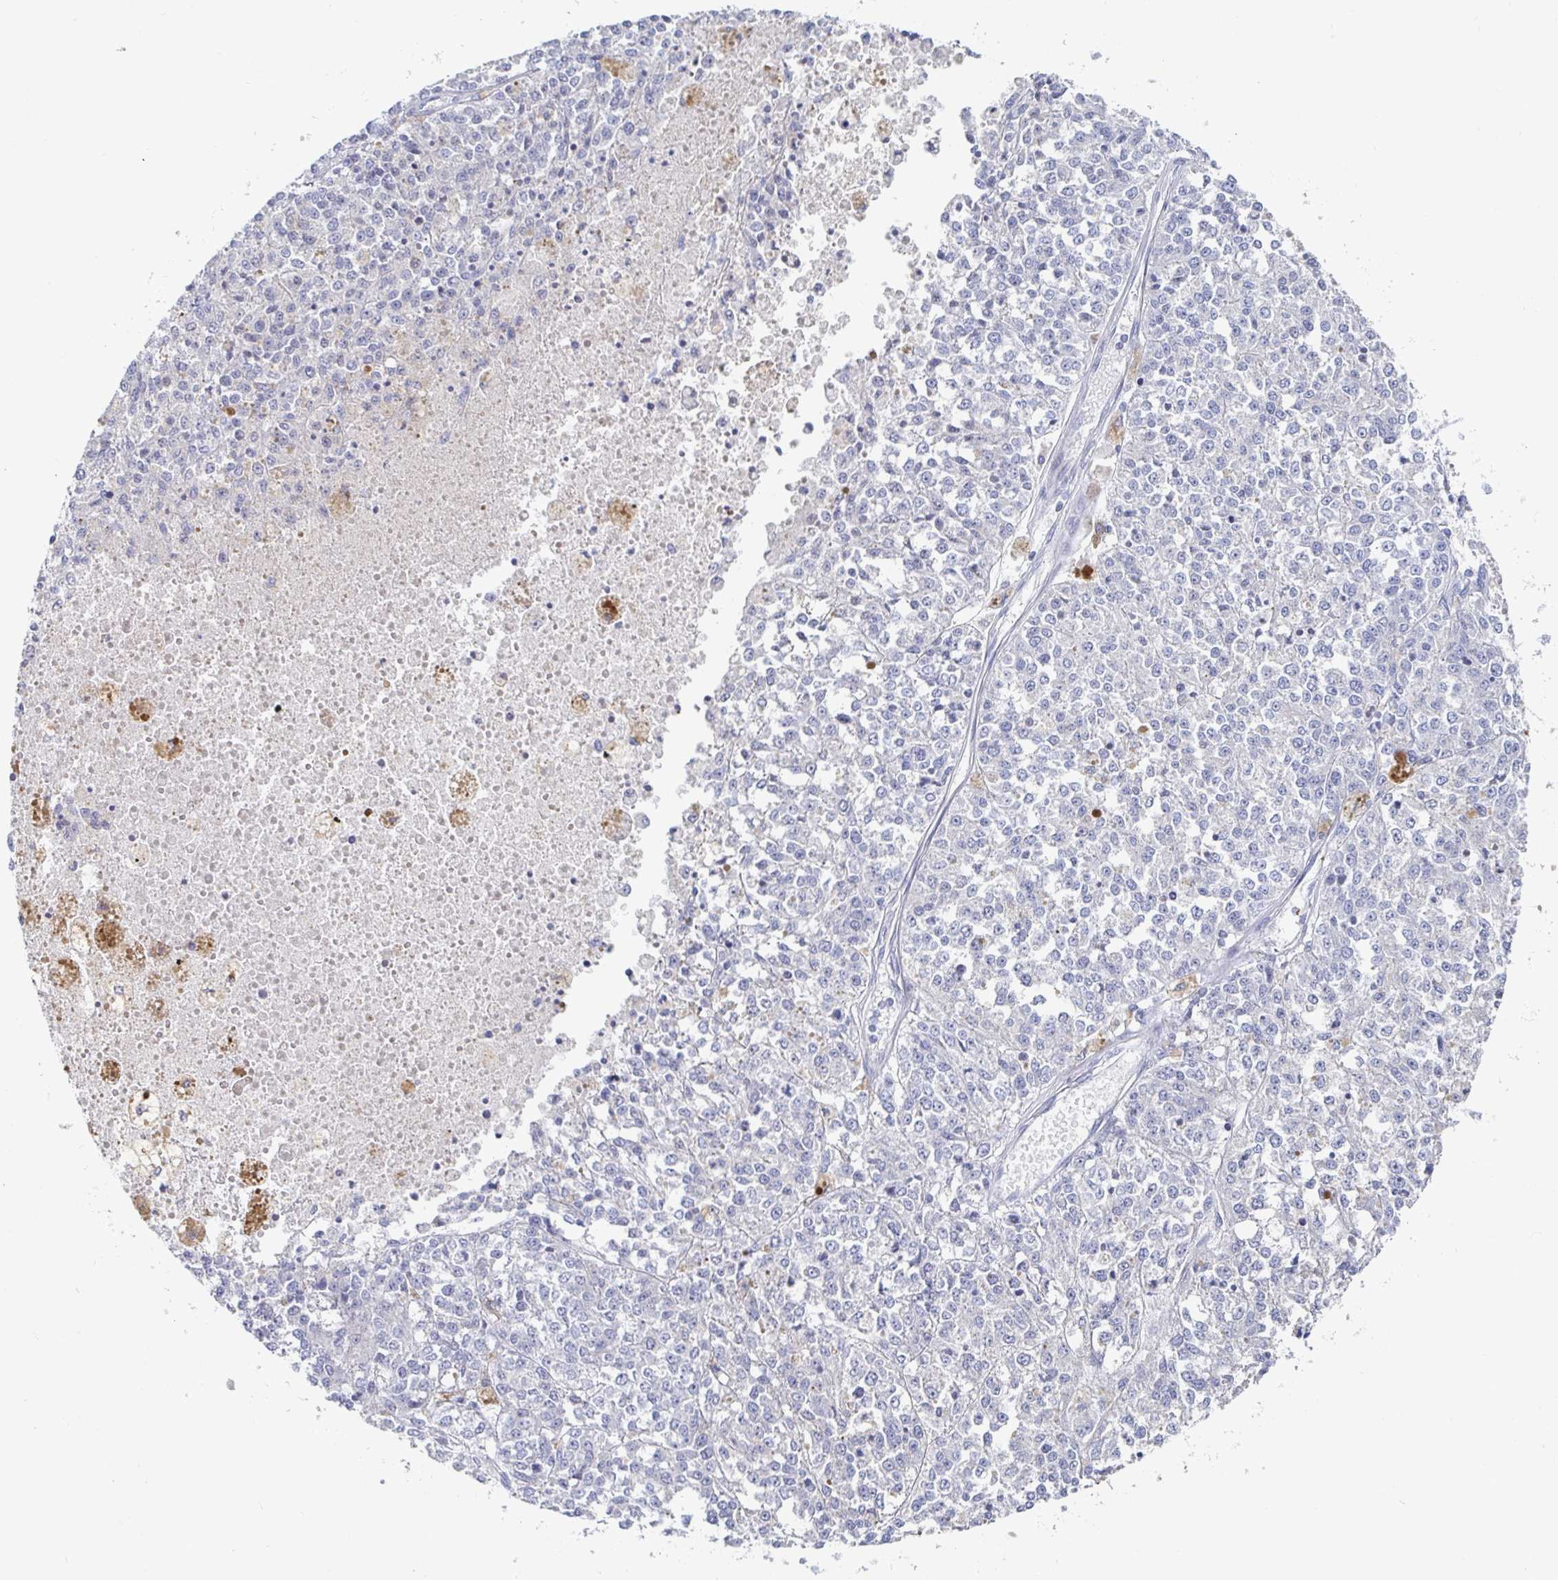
{"staining": {"intensity": "negative", "quantity": "none", "location": "none"}, "tissue": "melanoma", "cell_type": "Tumor cells", "image_type": "cancer", "snomed": [{"axis": "morphology", "description": "Malignant melanoma, Metastatic site"}, {"axis": "topography", "description": "Lymph node"}], "caption": "Histopathology image shows no significant protein staining in tumor cells of melanoma.", "gene": "PIK3CD", "patient": {"sex": "female", "age": 64}}